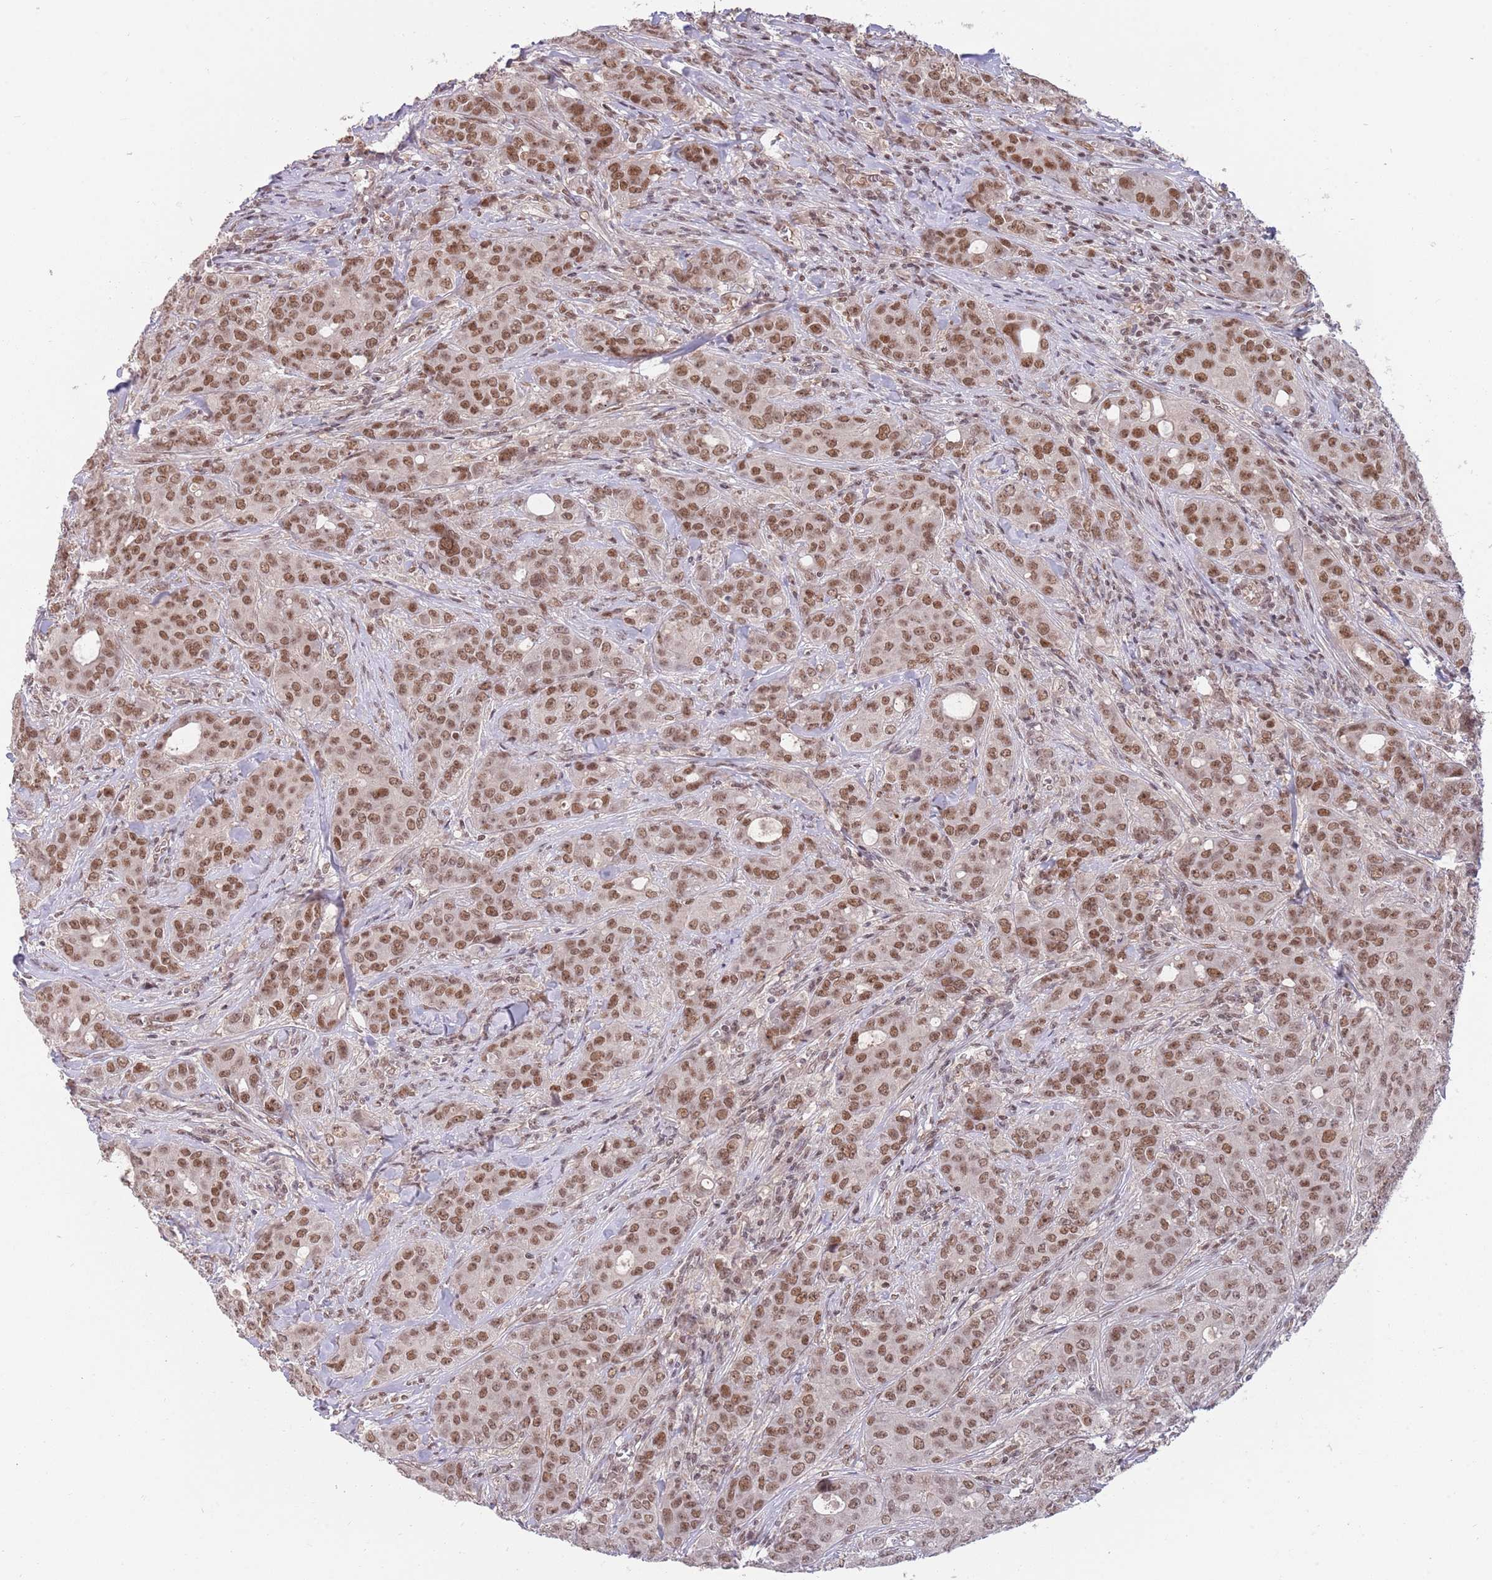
{"staining": {"intensity": "moderate", "quantity": ">75%", "location": "nuclear"}, "tissue": "breast cancer", "cell_type": "Tumor cells", "image_type": "cancer", "snomed": [{"axis": "morphology", "description": "Duct carcinoma"}, {"axis": "topography", "description": "Breast"}], "caption": "Human breast infiltrating ductal carcinoma stained with a protein marker reveals moderate staining in tumor cells.", "gene": "ZBTB7A", "patient": {"sex": "female", "age": 43}}